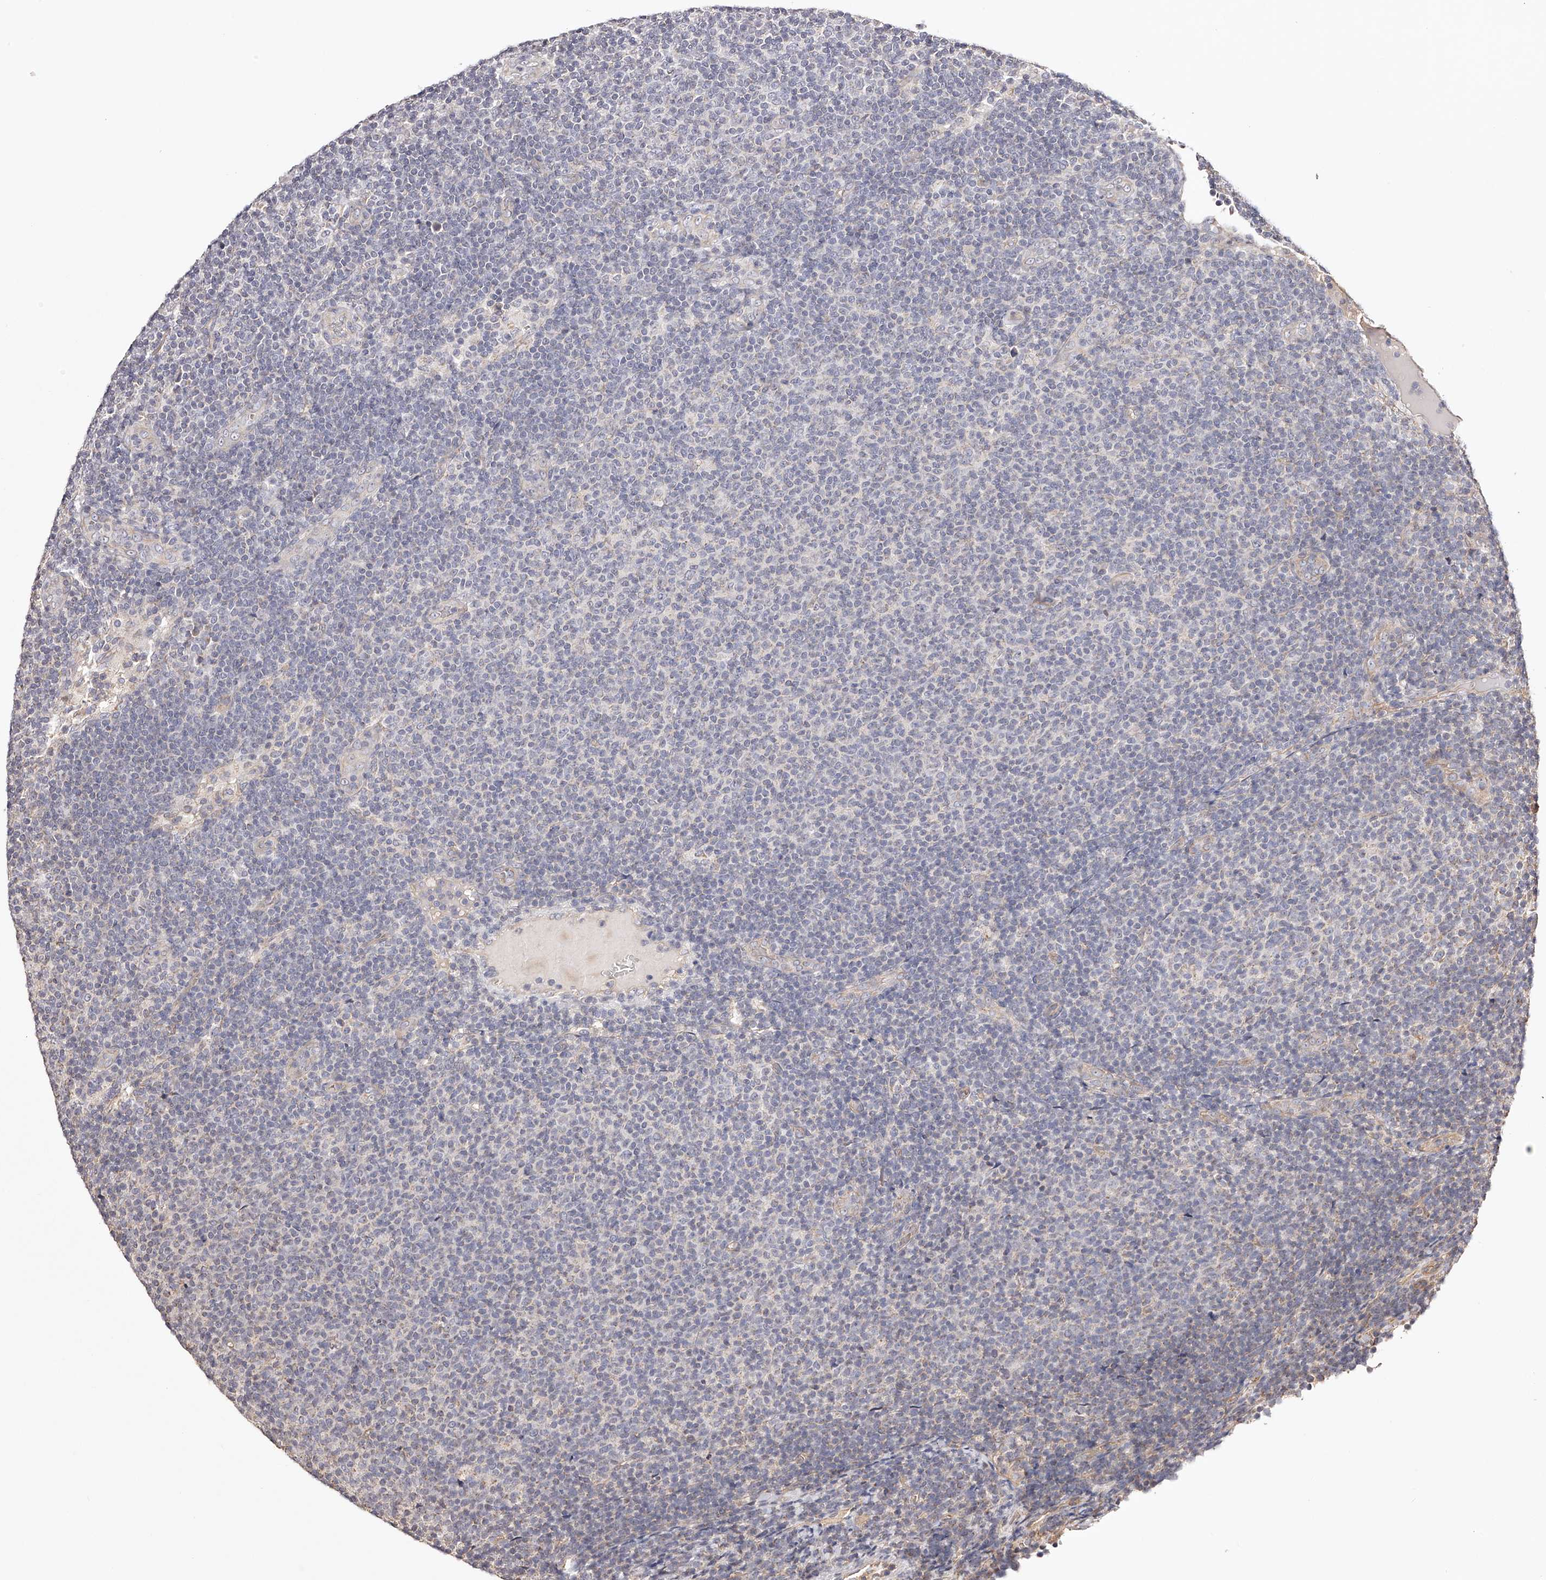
{"staining": {"intensity": "negative", "quantity": "none", "location": "none"}, "tissue": "lymphoma", "cell_type": "Tumor cells", "image_type": "cancer", "snomed": [{"axis": "morphology", "description": "Malignant lymphoma, non-Hodgkin's type, Low grade"}, {"axis": "topography", "description": "Lymph node"}], "caption": "Tumor cells show no significant protein expression in lymphoma. (DAB (3,3'-diaminobenzidine) immunohistochemistry with hematoxylin counter stain).", "gene": "USP21", "patient": {"sex": "male", "age": 66}}